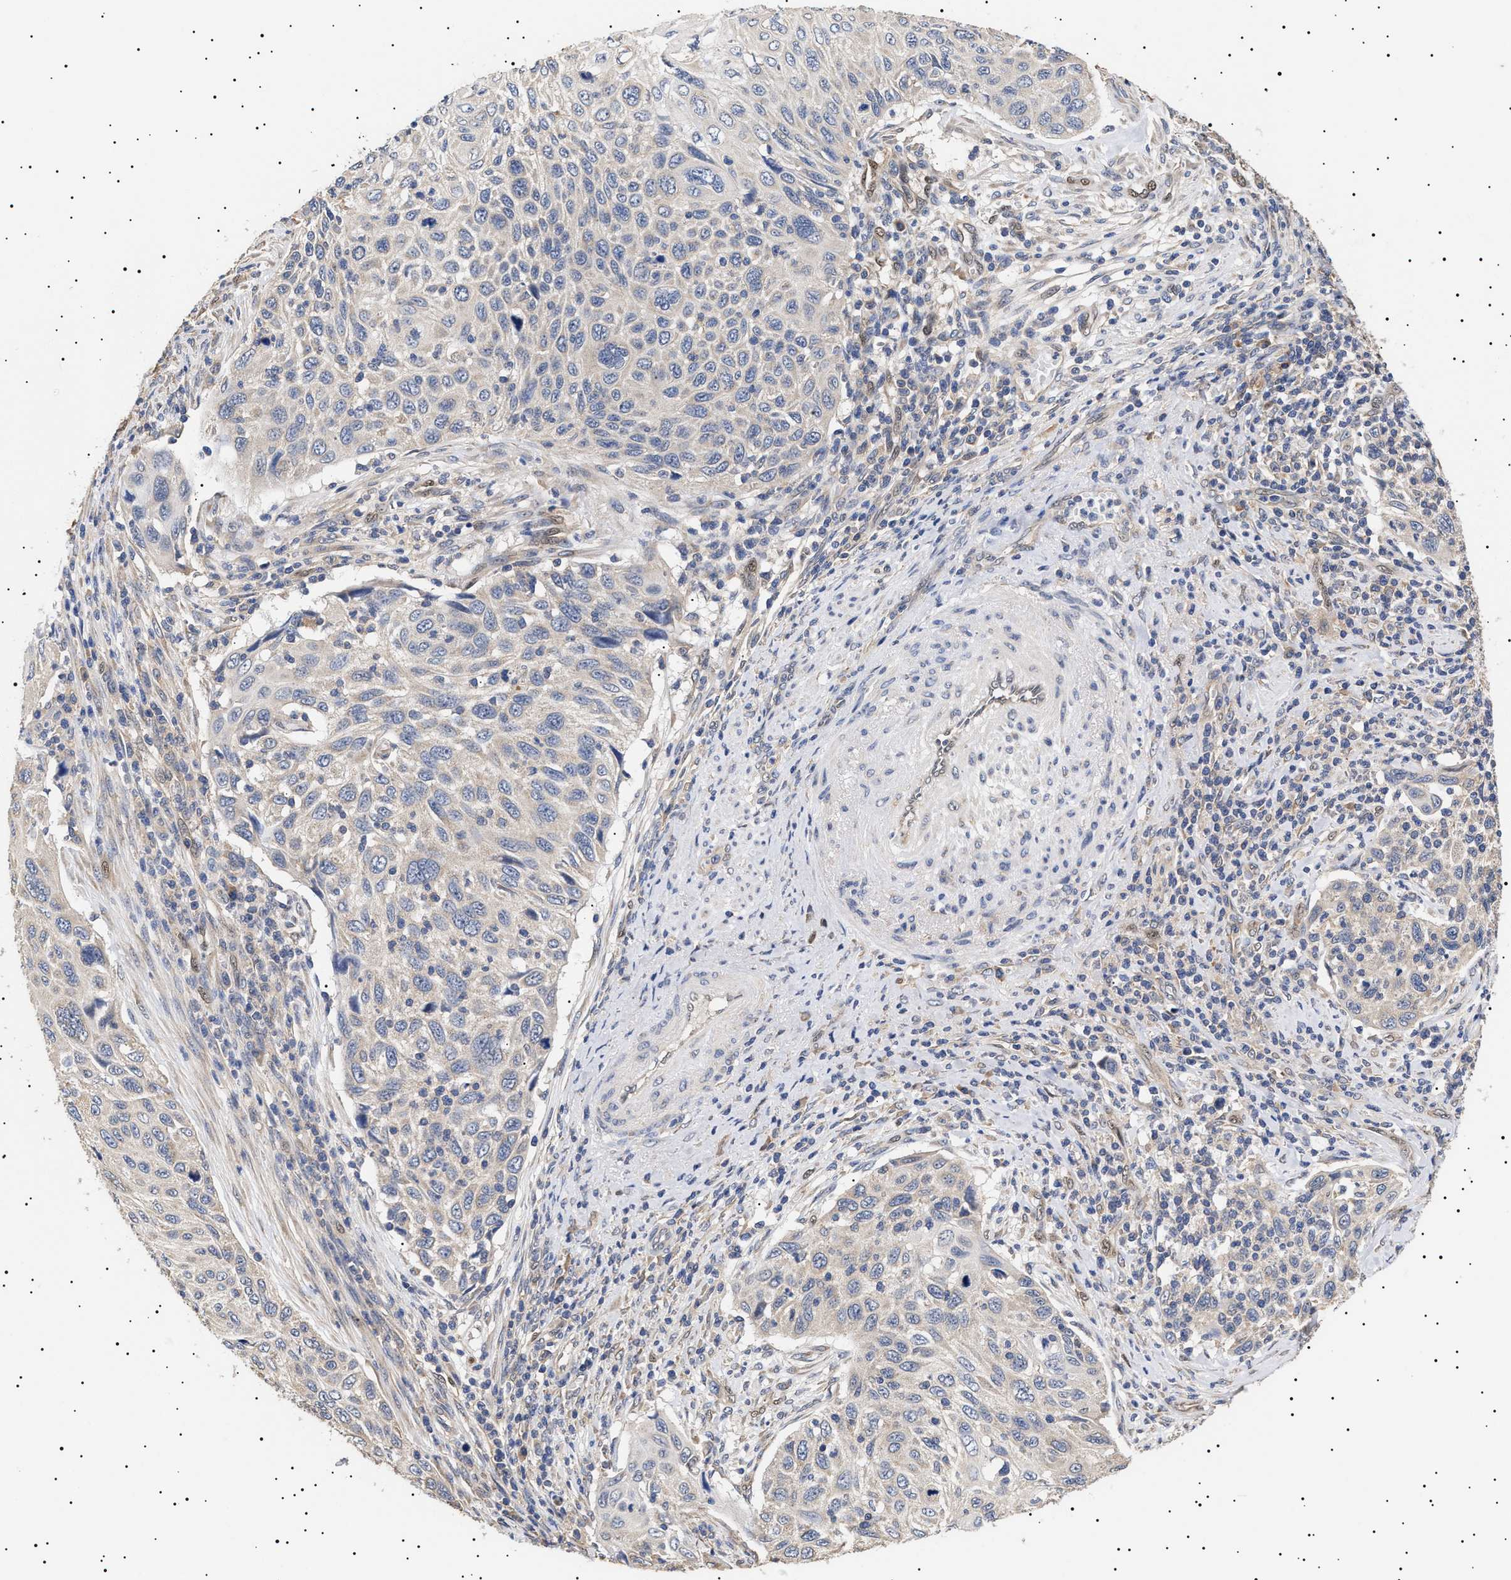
{"staining": {"intensity": "negative", "quantity": "none", "location": "none"}, "tissue": "cervical cancer", "cell_type": "Tumor cells", "image_type": "cancer", "snomed": [{"axis": "morphology", "description": "Squamous cell carcinoma, NOS"}, {"axis": "topography", "description": "Cervix"}], "caption": "Squamous cell carcinoma (cervical) stained for a protein using IHC shows no positivity tumor cells.", "gene": "KRBA1", "patient": {"sex": "female", "age": 70}}